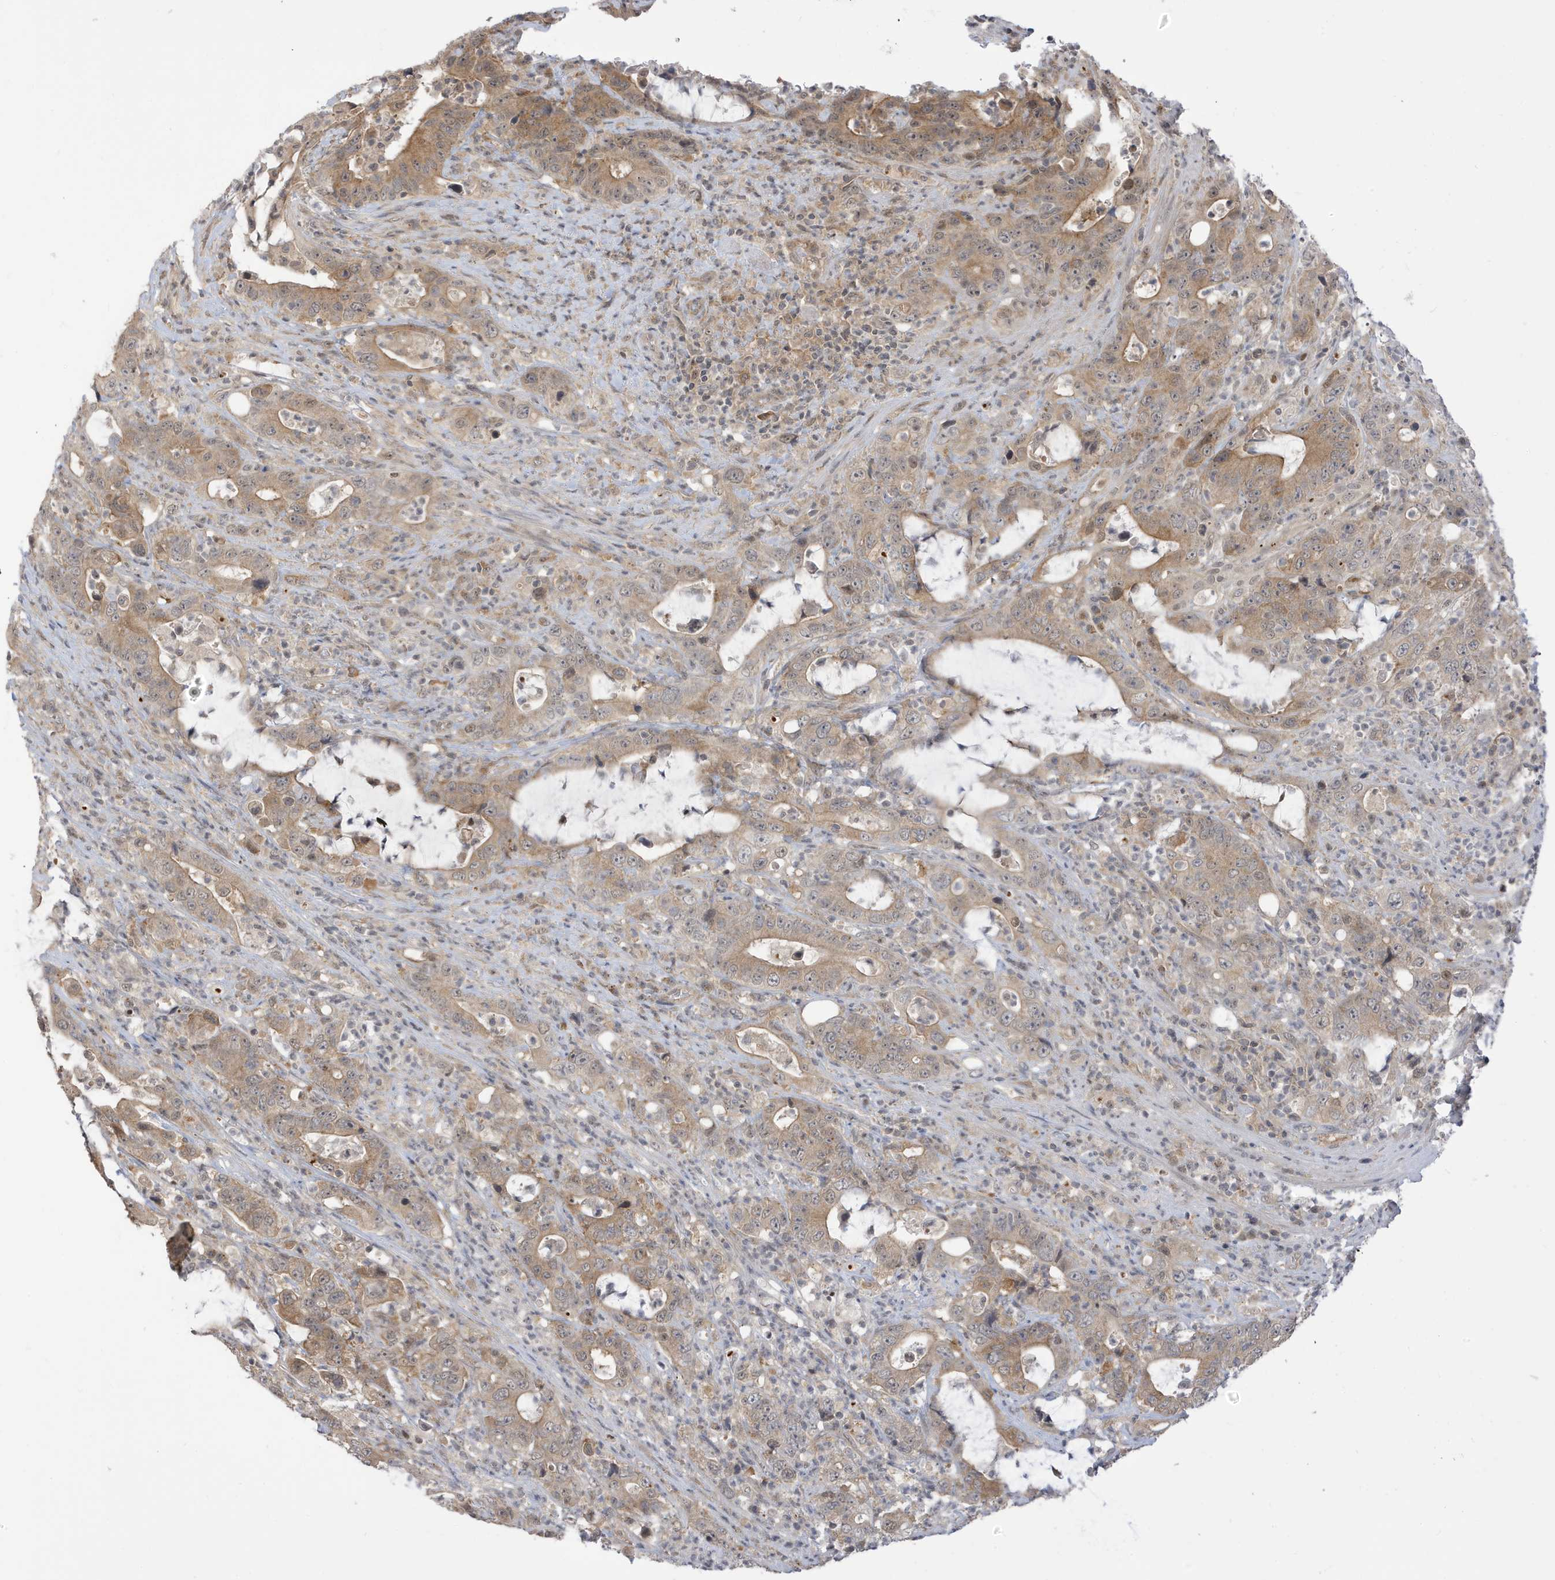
{"staining": {"intensity": "moderate", "quantity": ">75%", "location": "cytoplasmic/membranous"}, "tissue": "colorectal cancer", "cell_type": "Tumor cells", "image_type": "cancer", "snomed": [{"axis": "morphology", "description": "Adenocarcinoma, NOS"}, {"axis": "topography", "description": "Colon"}], "caption": "Brown immunohistochemical staining in colorectal adenocarcinoma shows moderate cytoplasmic/membranous positivity in about >75% of tumor cells.", "gene": "TAB3", "patient": {"sex": "female", "age": 75}}